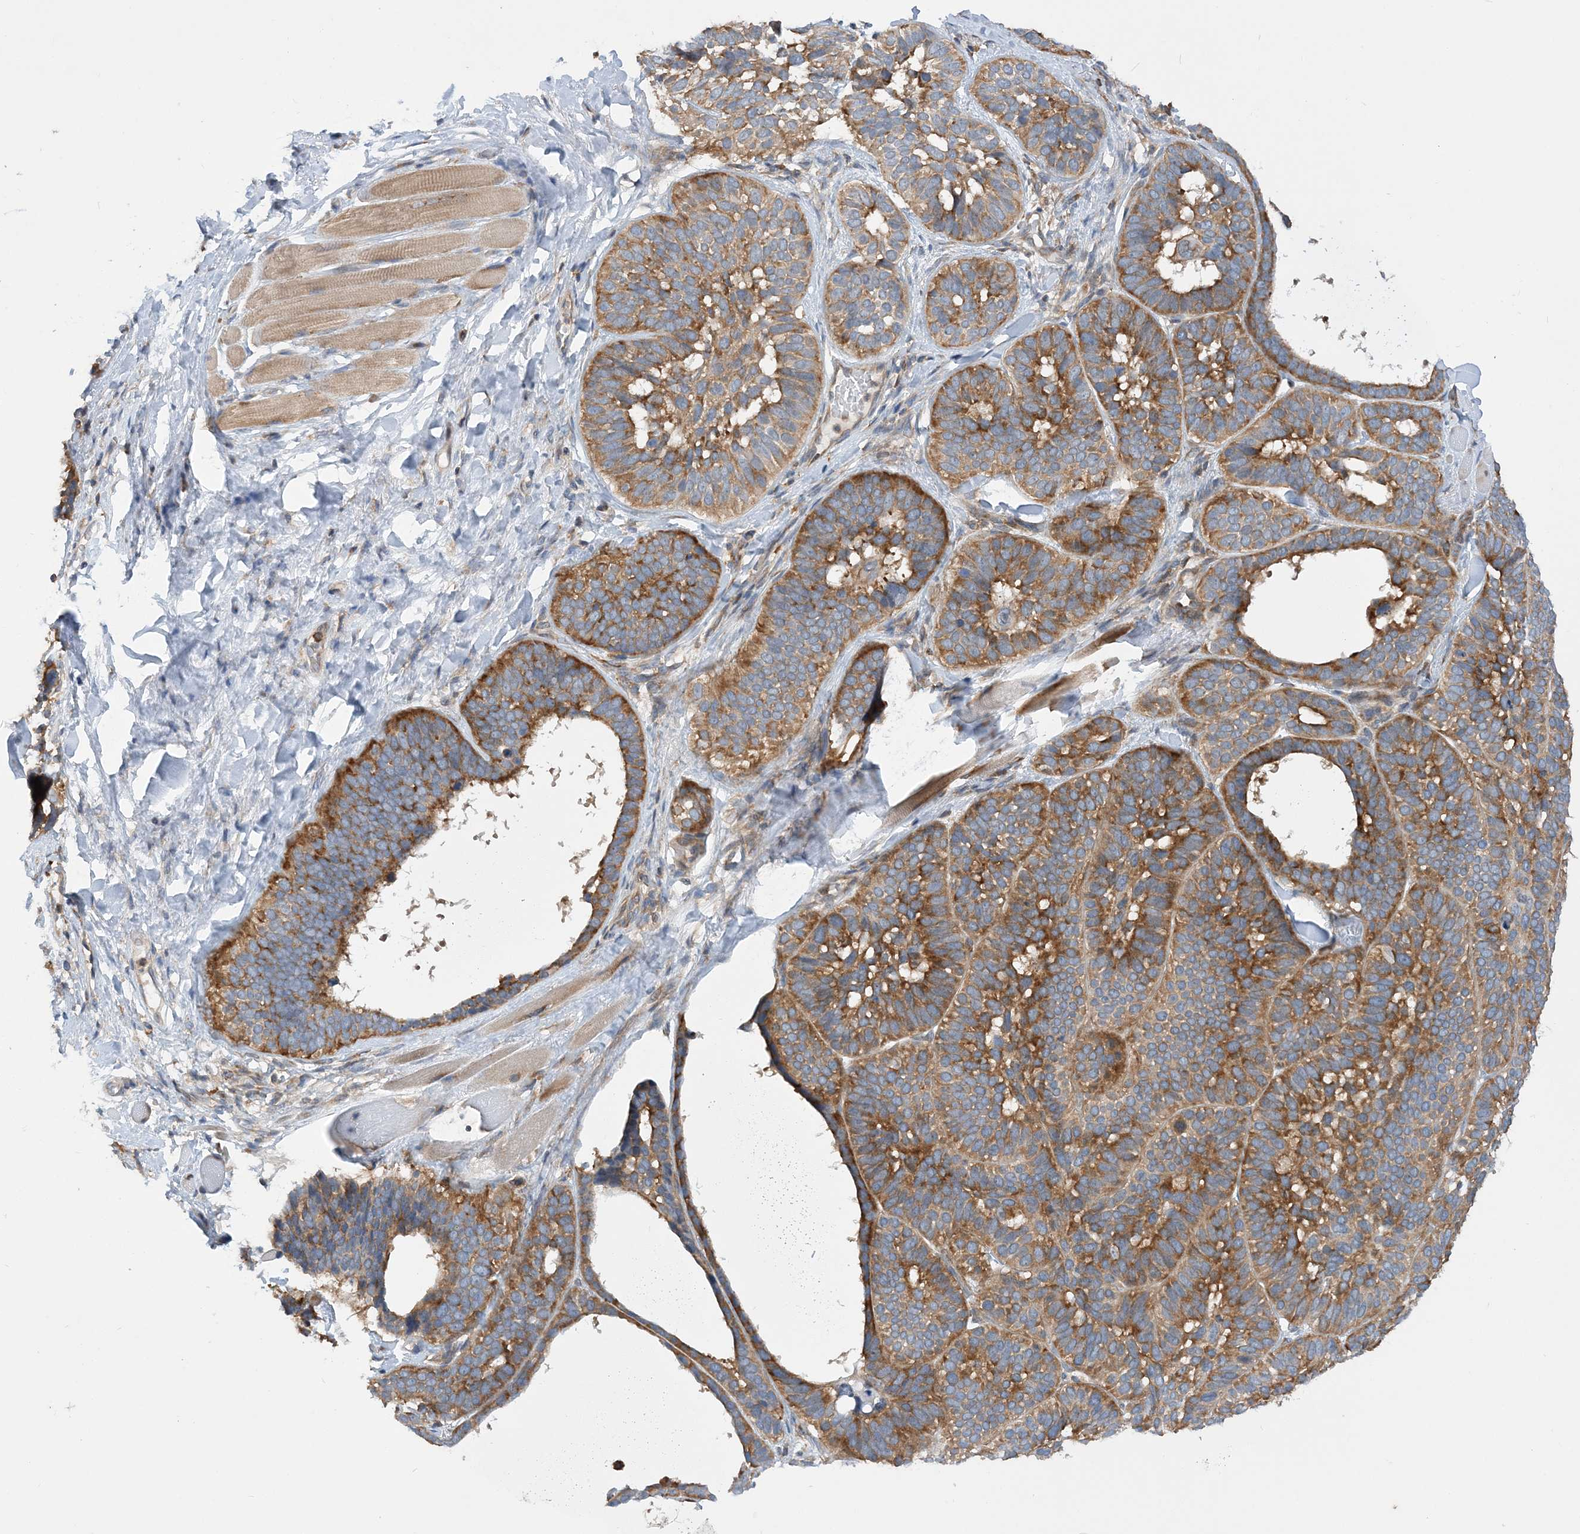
{"staining": {"intensity": "strong", "quantity": ">75%", "location": "cytoplasmic/membranous"}, "tissue": "skin cancer", "cell_type": "Tumor cells", "image_type": "cancer", "snomed": [{"axis": "morphology", "description": "Basal cell carcinoma"}, {"axis": "topography", "description": "Skin"}], "caption": "Skin cancer stained for a protein (brown) exhibits strong cytoplasmic/membranous positive positivity in approximately >75% of tumor cells.", "gene": "LARP4B", "patient": {"sex": "male", "age": 62}}